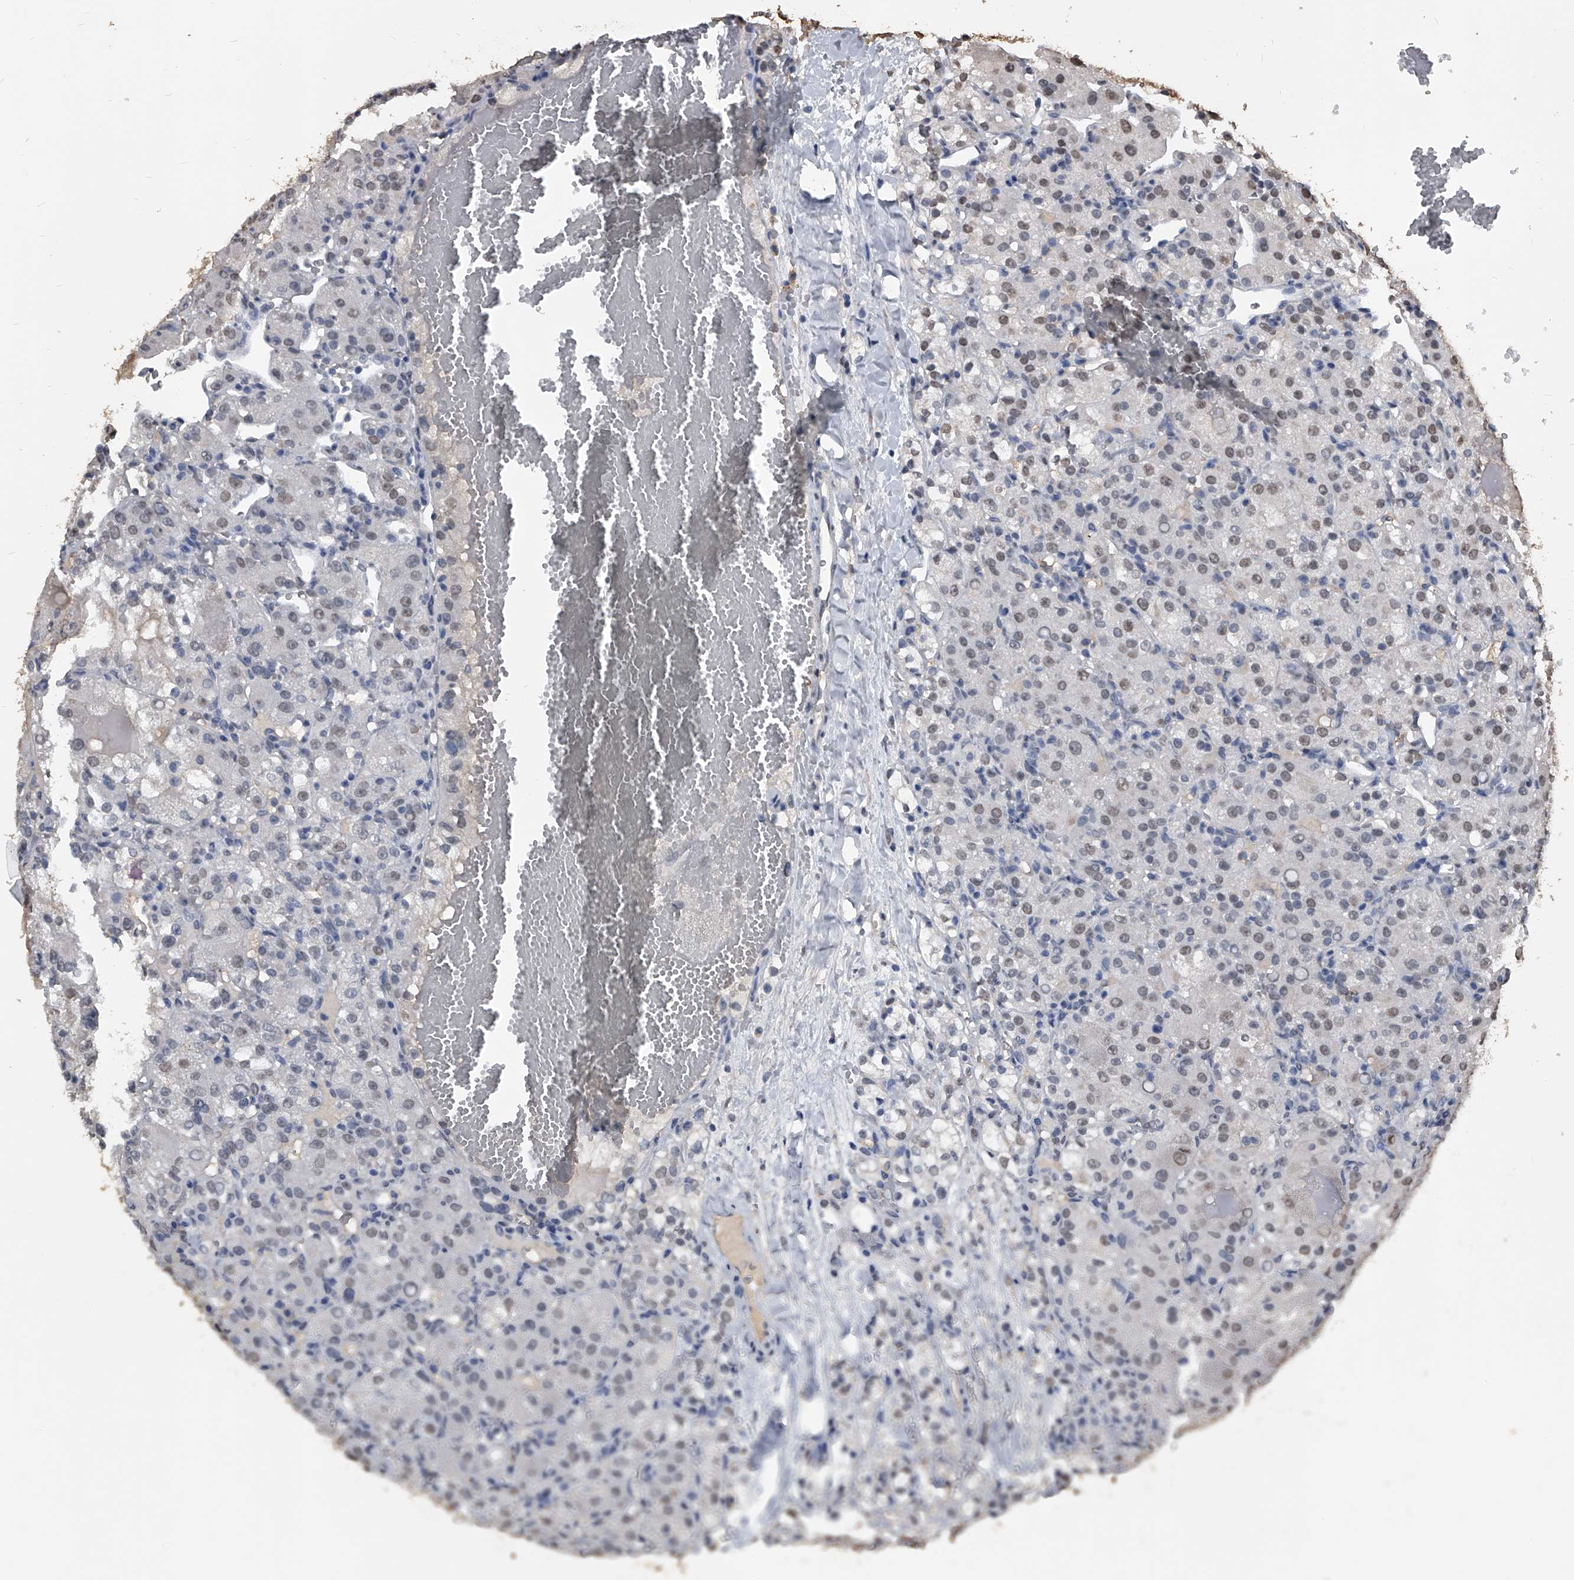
{"staining": {"intensity": "weak", "quantity": "25%-75%", "location": "nuclear"}, "tissue": "renal cancer", "cell_type": "Tumor cells", "image_type": "cancer", "snomed": [{"axis": "morphology", "description": "Normal tissue, NOS"}, {"axis": "morphology", "description": "Adenocarcinoma, NOS"}, {"axis": "topography", "description": "Kidney"}], "caption": "The histopathology image exhibits immunohistochemical staining of adenocarcinoma (renal). There is weak nuclear positivity is present in approximately 25%-75% of tumor cells.", "gene": "MATR3", "patient": {"sex": "male", "age": 61}}